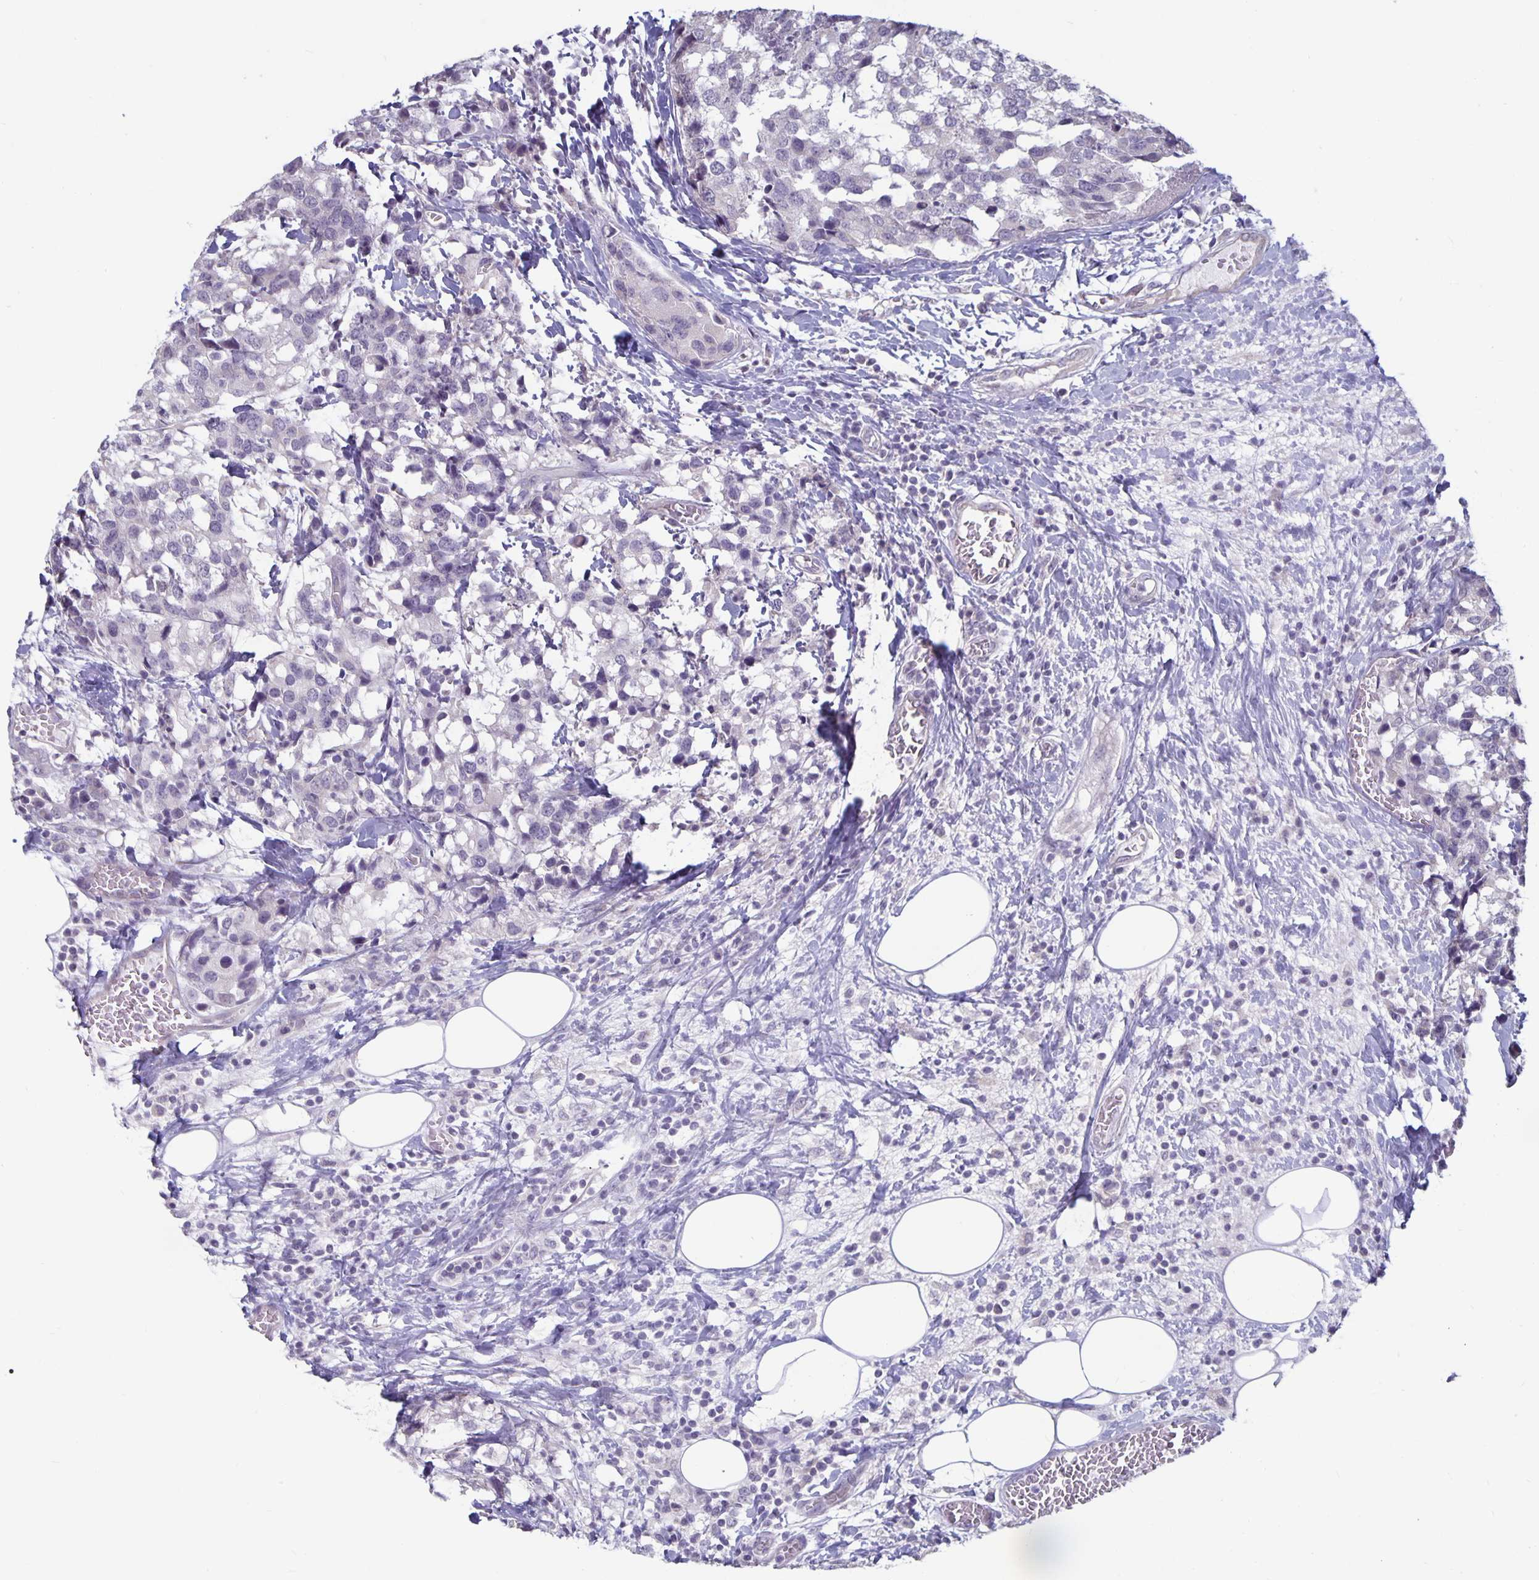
{"staining": {"intensity": "negative", "quantity": "none", "location": "none"}, "tissue": "breast cancer", "cell_type": "Tumor cells", "image_type": "cancer", "snomed": [{"axis": "morphology", "description": "Lobular carcinoma"}, {"axis": "topography", "description": "Breast"}], "caption": "Breast cancer (lobular carcinoma) was stained to show a protein in brown. There is no significant staining in tumor cells.", "gene": "PLCB3", "patient": {"sex": "female", "age": 59}}